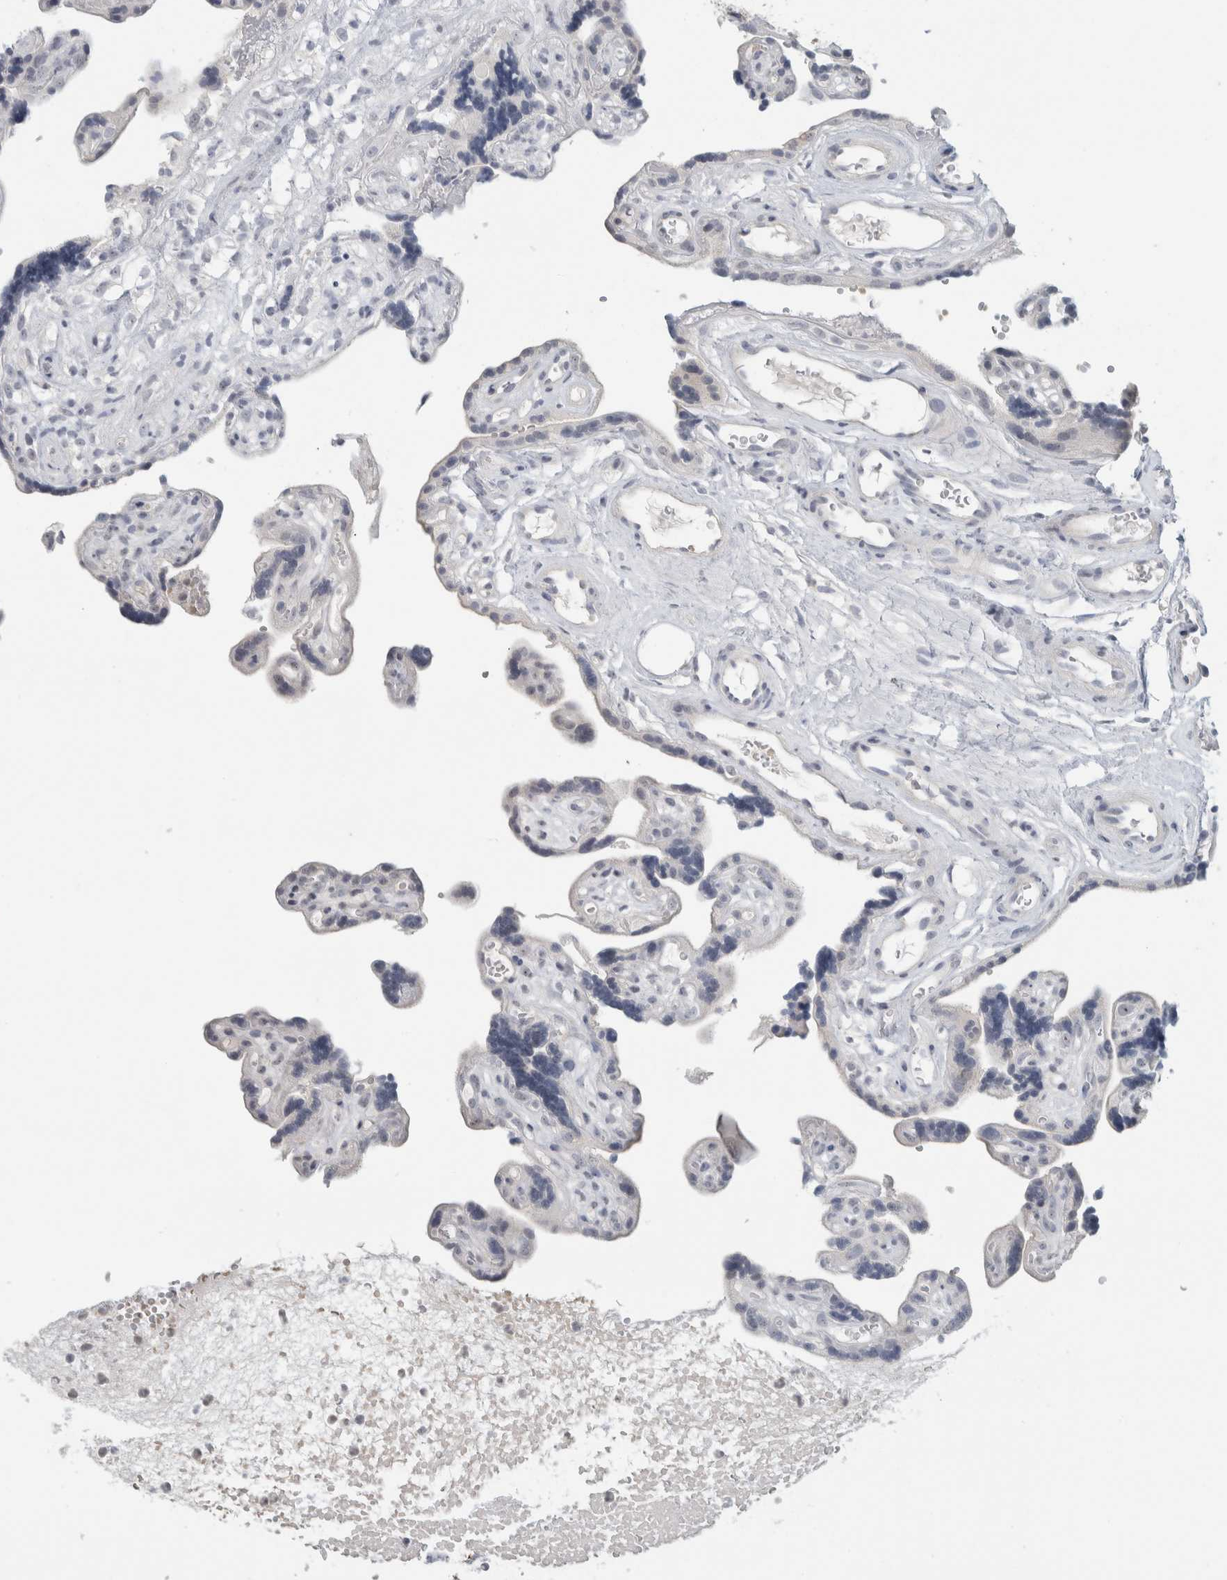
{"staining": {"intensity": "negative", "quantity": "none", "location": "none"}, "tissue": "placenta", "cell_type": "Decidual cells", "image_type": "normal", "snomed": [{"axis": "morphology", "description": "Normal tissue, NOS"}, {"axis": "topography", "description": "Placenta"}], "caption": "This is an IHC micrograph of benign placenta. There is no expression in decidual cells.", "gene": "FMR1NB", "patient": {"sex": "female", "age": 30}}